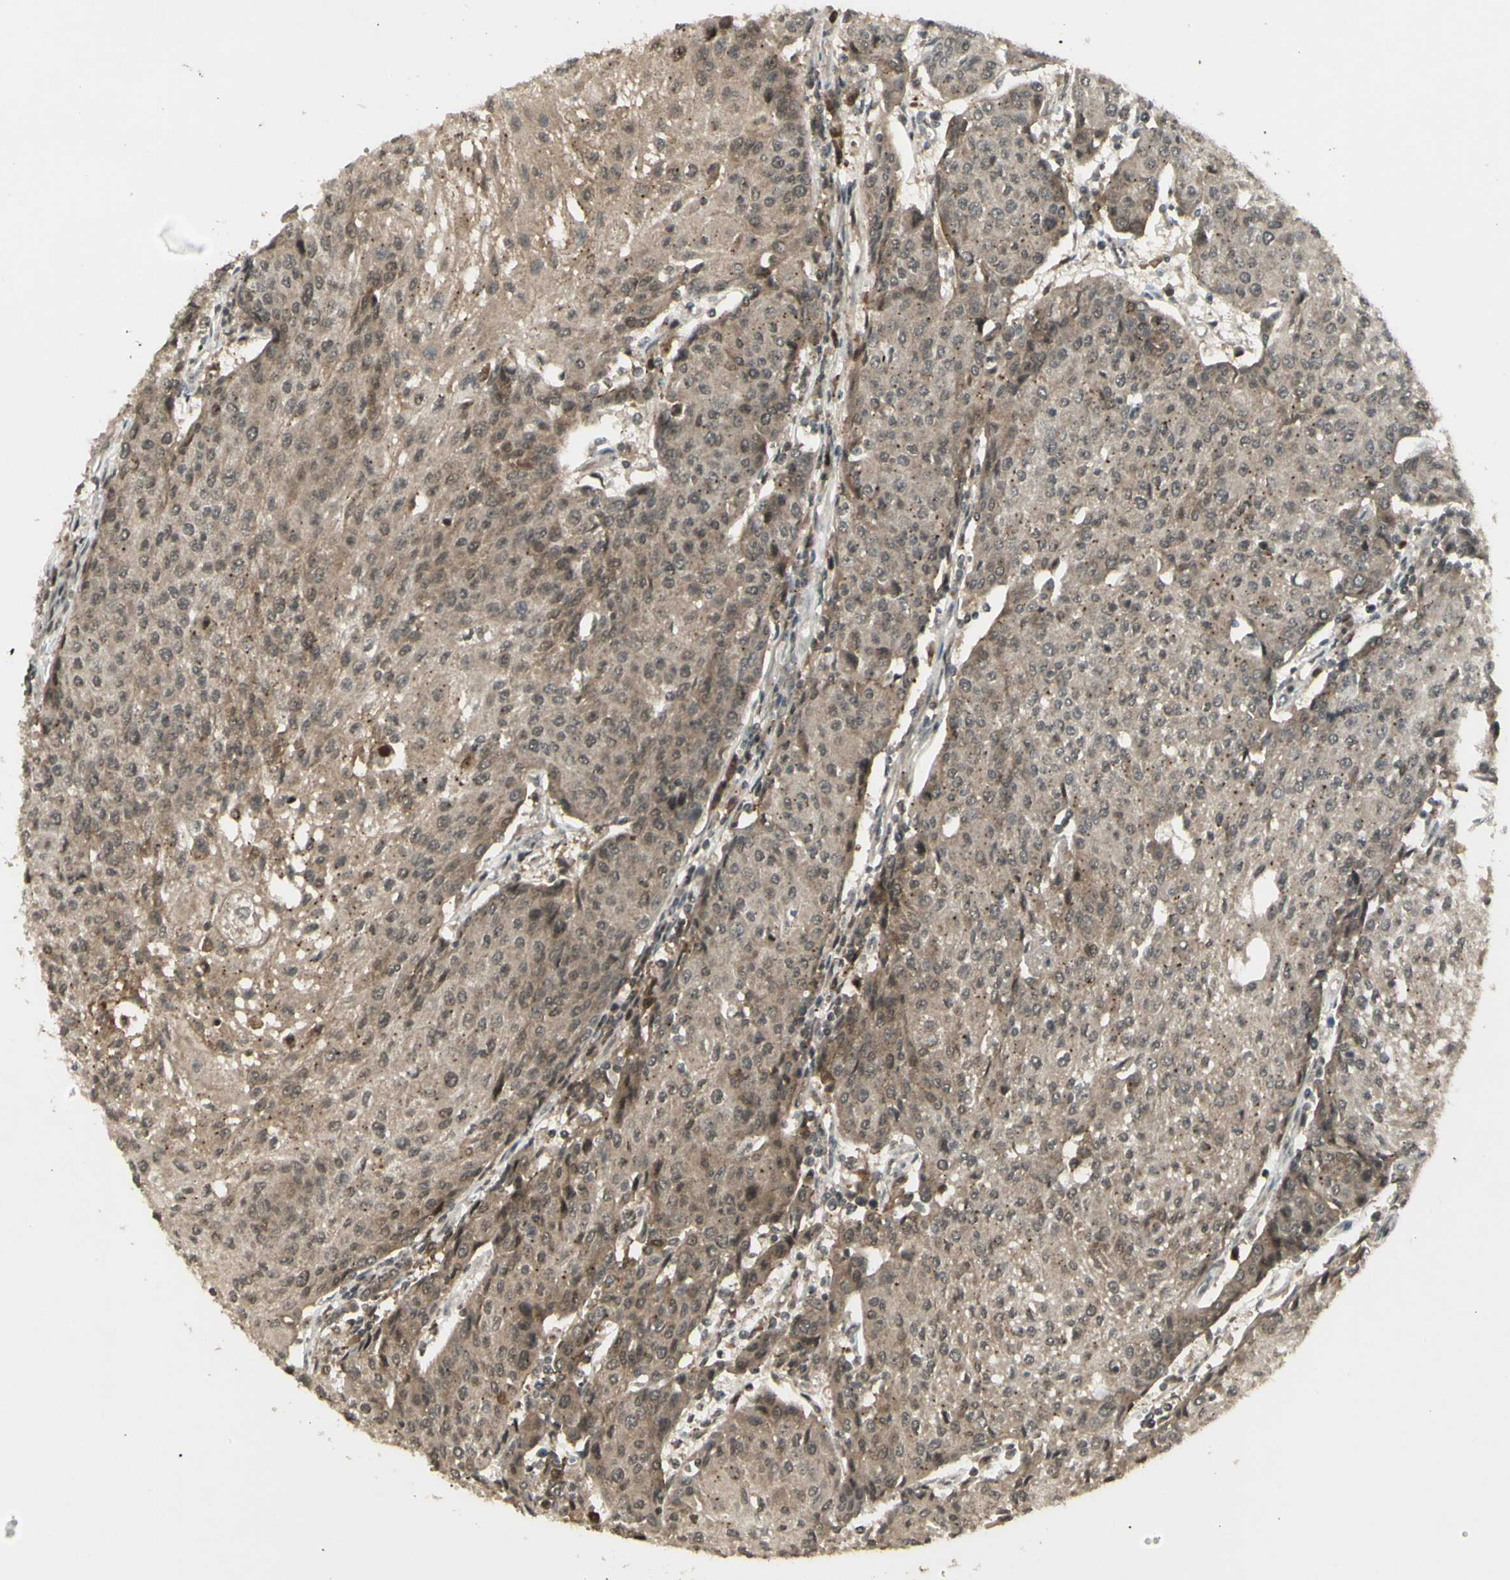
{"staining": {"intensity": "weak", "quantity": ">75%", "location": "cytoplasmic/membranous"}, "tissue": "urothelial cancer", "cell_type": "Tumor cells", "image_type": "cancer", "snomed": [{"axis": "morphology", "description": "Urothelial carcinoma, High grade"}, {"axis": "topography", "description": "Urinary bladder"}], "caption": "Immunohistochemistry histopathology image of neoplastic tissue: human urothelial cancer stained using immunohistochemistry reveals low levels of weak protein expression localized specifically in the cytoplasmic/membranous of tumor cells, appearing as a cytoplasmic/membranous brown color.", "gene": "BLNK", "patient": {"sex": "female", "age": 85}}